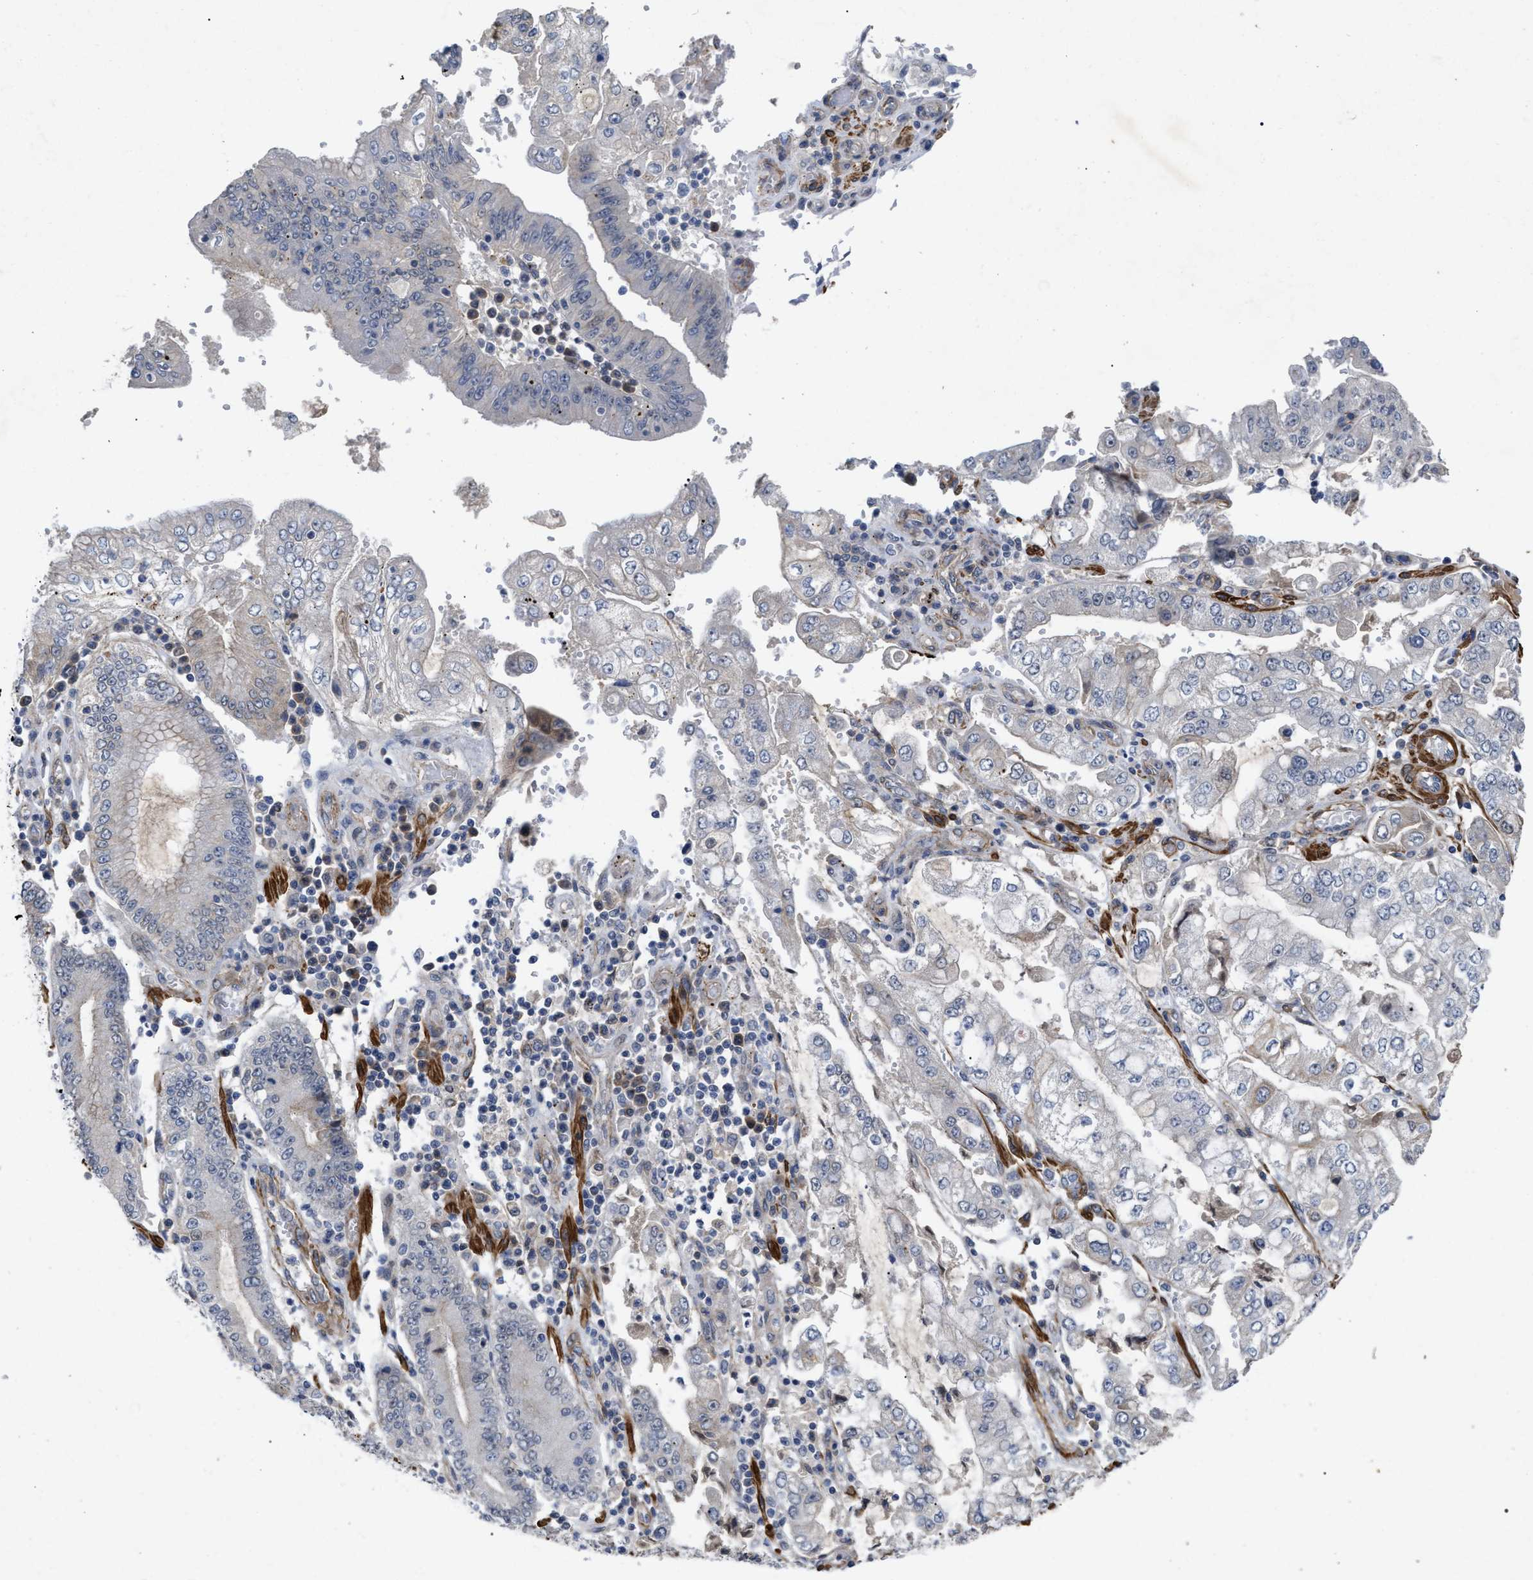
{"staining": {"intensity": "negative", "quantity": "none", "location": "none"}, "tissue": "stomach cancer", "cell_type": "Tumor cells", "image_type": "cancer", "snomed": [{"axis": "morphology", "description": "Adenocarcinoma, NOS"}, {"axis": "topography", "description": "Stomach"}], "caption": "An immunohistochemistry (IHC) micrograph of stomach adenocarcinoma is shown. There is no staining in tumor cells of stomach adenocarcinoma.", "gene": "ST6GALNAC6", "patient": {"sex": "male", "age": 76}}